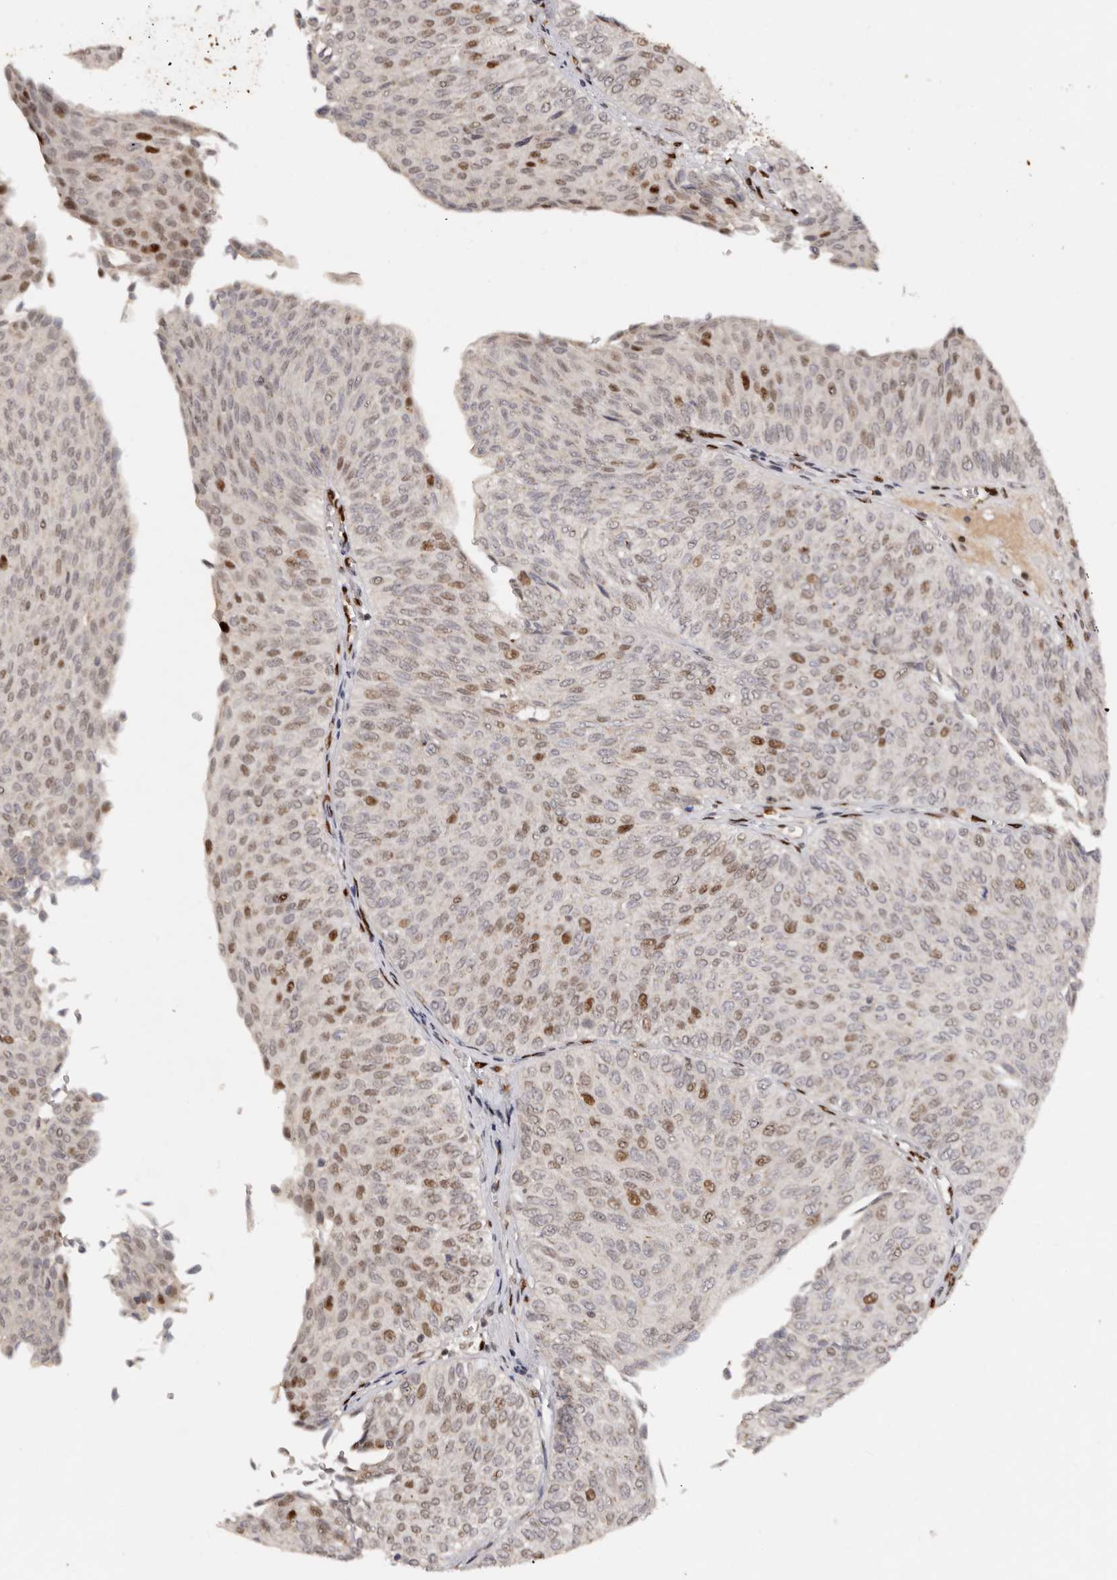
{"staining": {"intensity": "moderate", "quantity": "<25%", "location": "nuclear"}, "tissue": "urothelial cancer", "cell_type": "Tumor cells", "image_type": "cancer", "snomed": [{"axis": "morphology", "description": "Urothelial carcinoma, Low grade"}, {"axis": "topography", "description": "Urinary bladder"}], "caption": "Human urothelial carcinoma (low-grade) stained with a protein marker exhibits moderate staining in tumor cells.", "gene": "KLF7", "patient": {"sex": "male", "age": 78}}